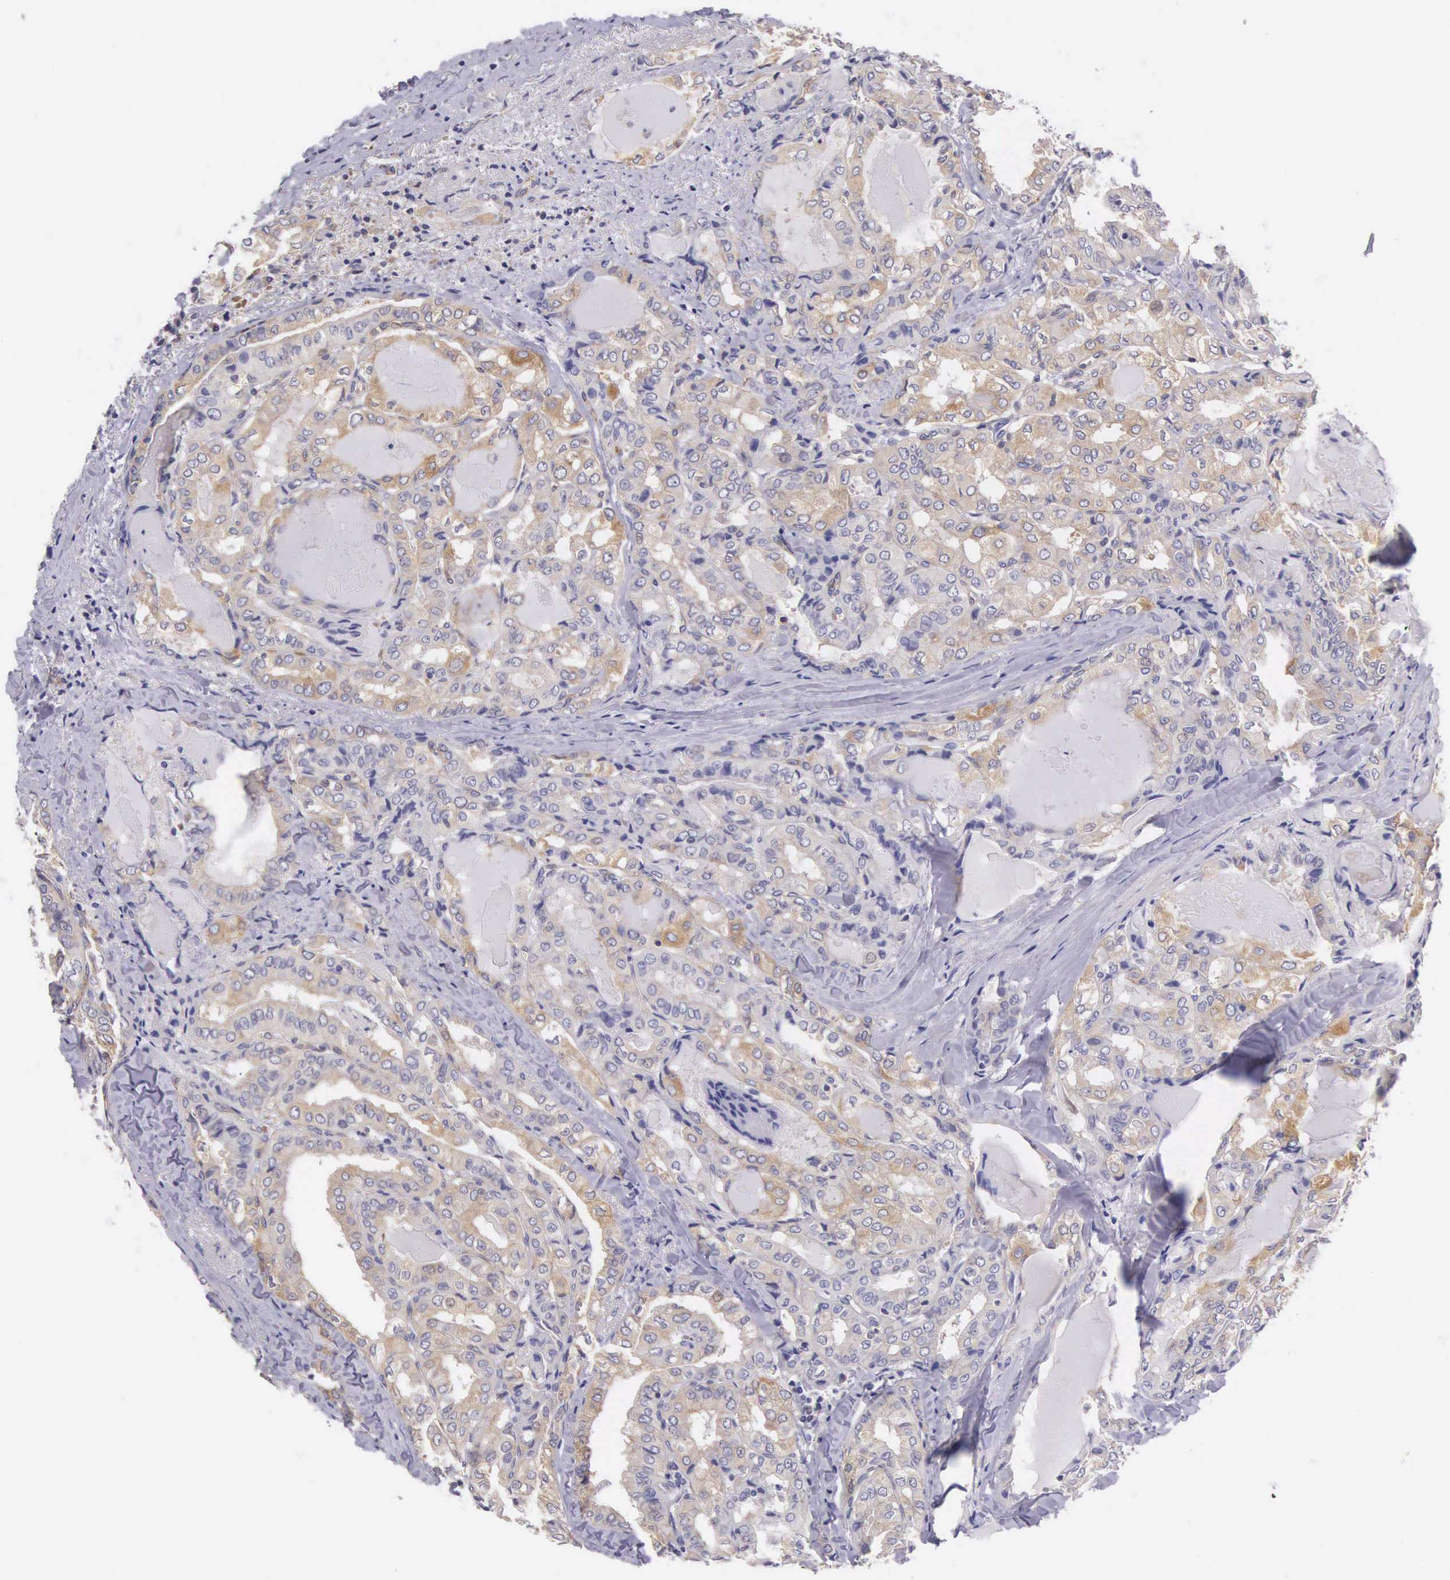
{"staining": {"intensity": "weak", "quantity": ">75%", "location": "cytoplasmic/membranous"}, "tissue": "thyroid cancer", "cell_type": "Tumor cells", "image_type": "cancer", "snomed": [{"axis": "morphology", "description": "Papillary adenocarcinoma, NOS"}, {"axis": "topography", "description": "Thyroid gland"}], "caption": "Brown immunohistochemical staining in thyroid papillary adenocarcinoma shows weak cytoplasmic/membranous expression in approximately >75% of tumor cells.", "gene": "OSBPL3", "patient": {"sex": "female", "age": 71}}